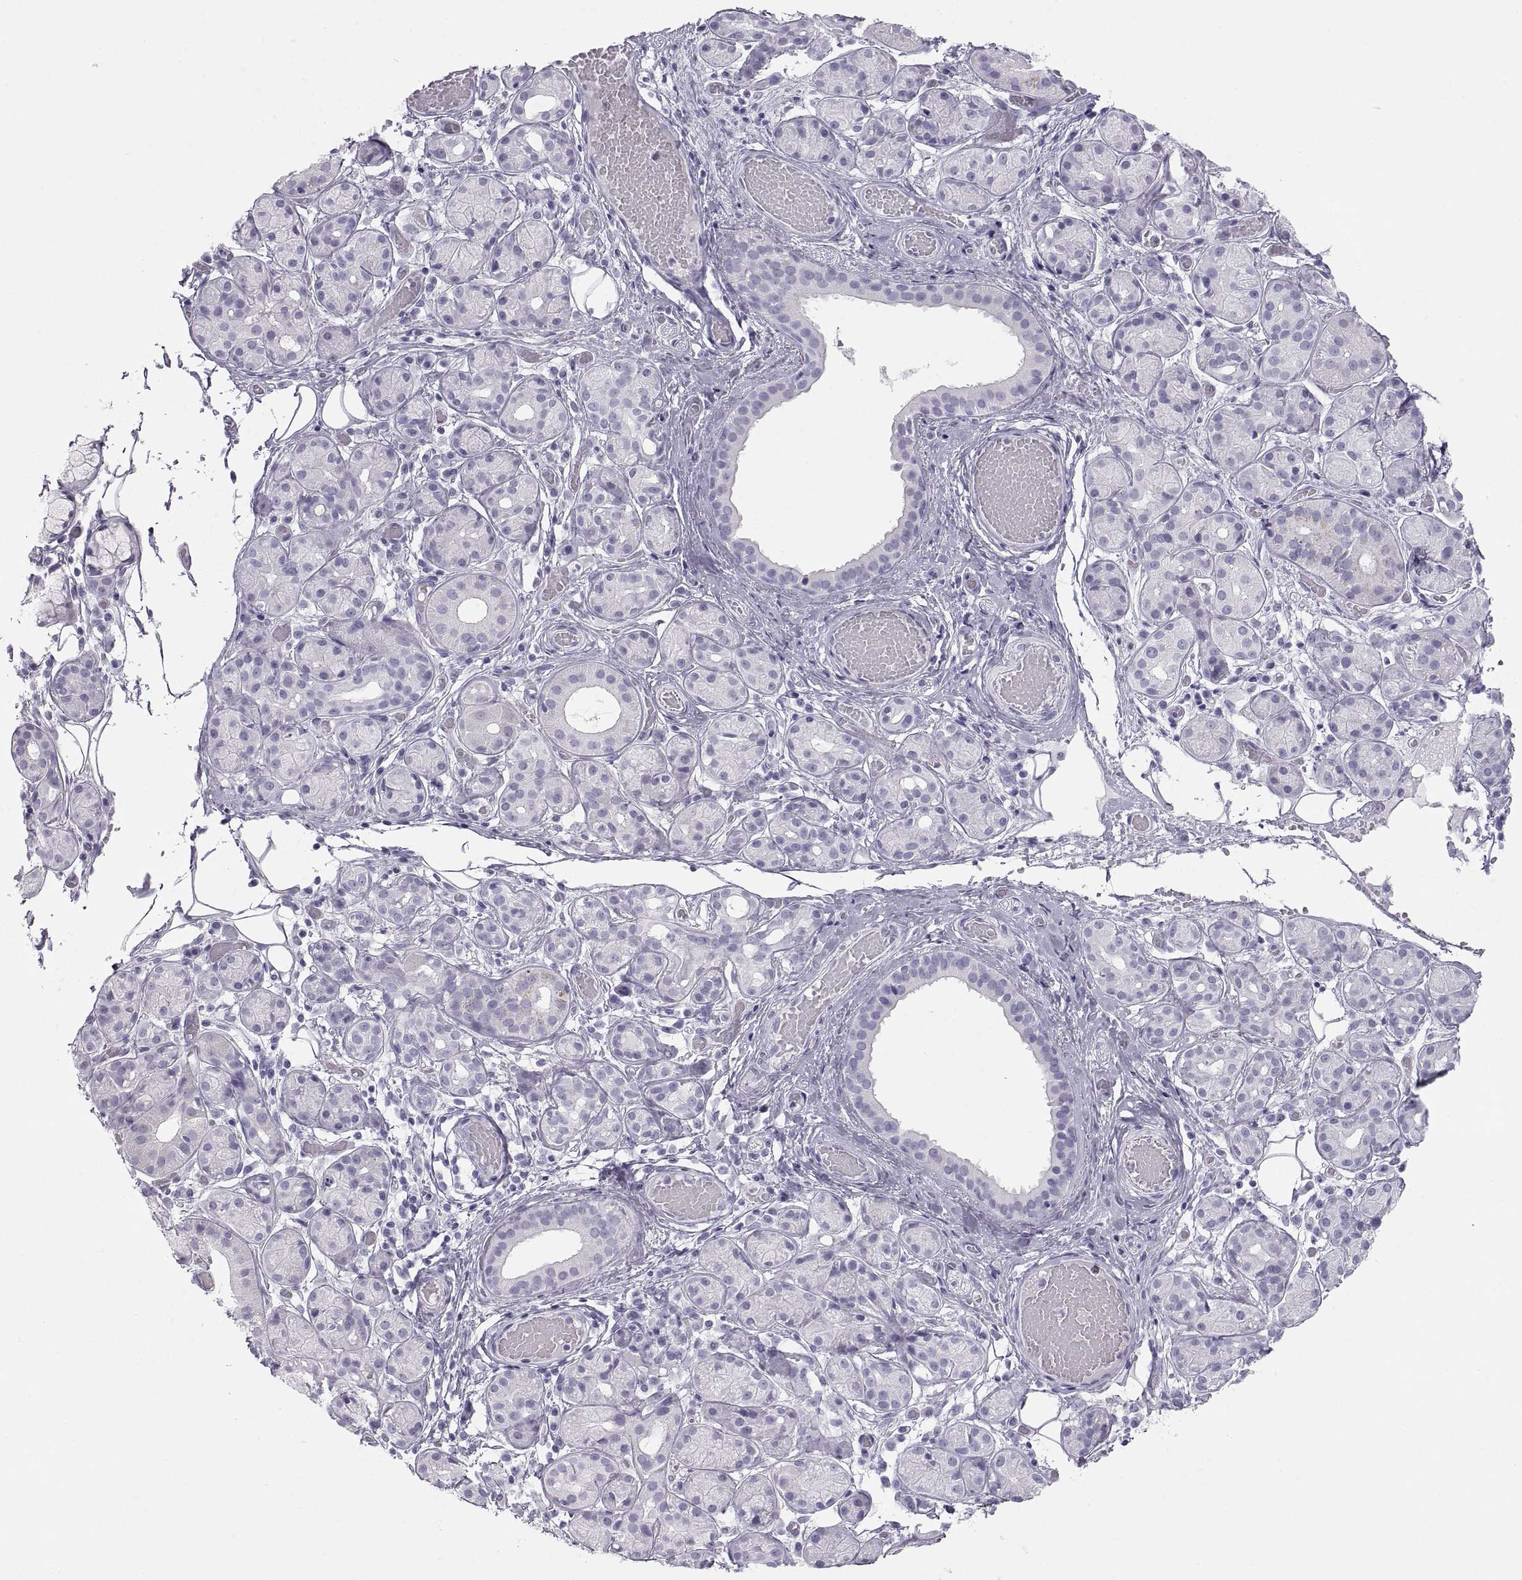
{"staining": {"intensity": "negative", "quantity": "none", "location": "none"}, "tissue": "salivary gland", "cell_type": "Glandular cells", "image_type": "normal", "snomed": [{"axis": "morphology", "description": "Normal tissue, NOS"}, {"axis": "topography", "description": "Salivary gland"}, {"axis": "topography", "description": "Peripheral nerve tissue"}], "caption": "Protein analysis of normal salivary gland displays no significant positivity in glandular cells.", "gene": "SEMG1", "patient": {"sex": "male", "age": 71}}